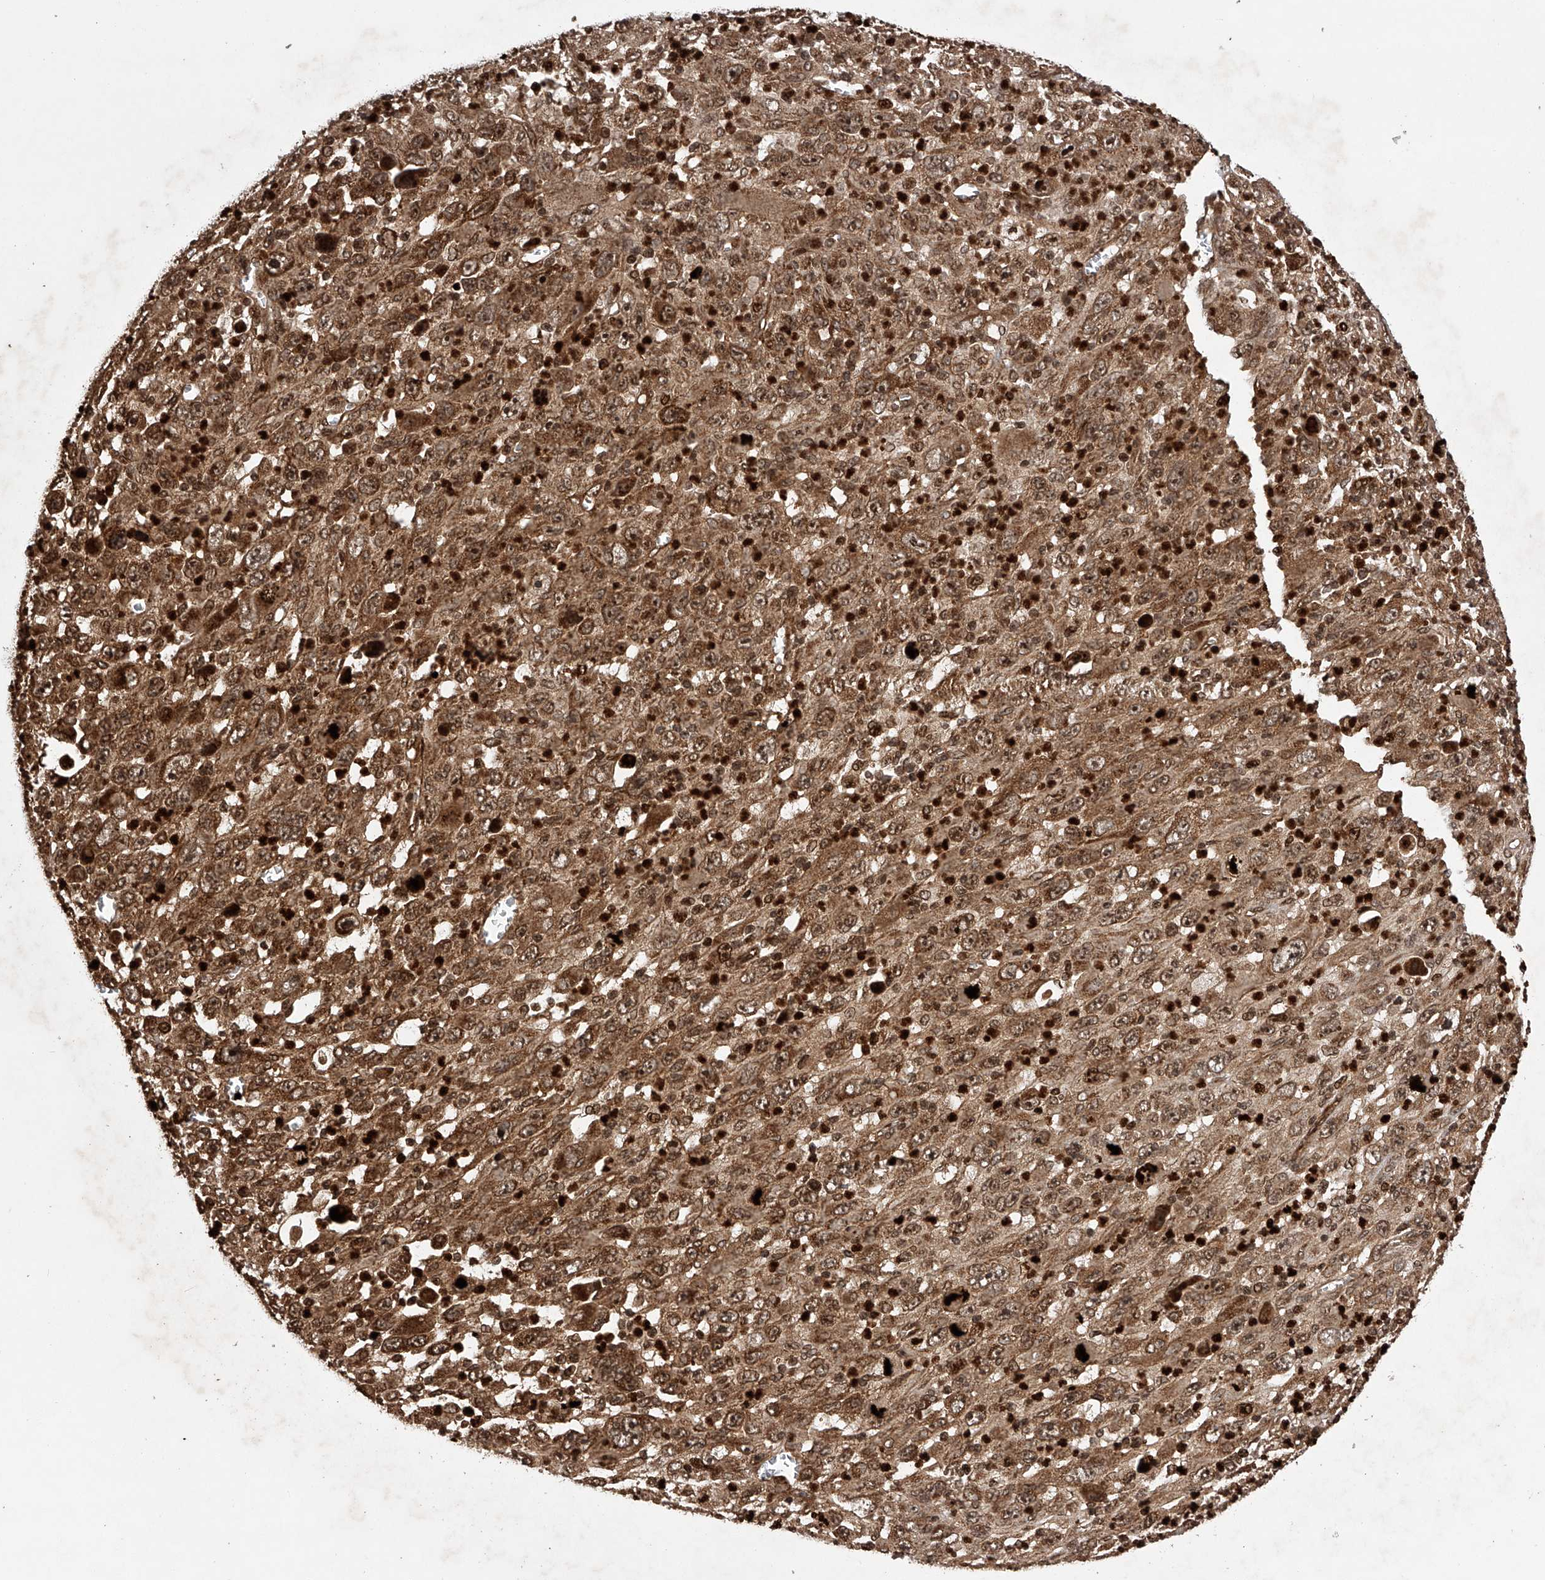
{"staining": {"intensity": "moderate", "quantity": ">75%", "location": "cytoplasmic/membranous,nuclear"}, "tissue": "melanoma", "cell_type": "Tumor cells", "image_type": "cancer", "snomed": [{"axis": "morphology", "description": "Malignant melanoma, Metastatic site"}, {"axis": "topography", "description": "Skin"}], "caption": "About >75% of tumor cells in malignant melanoma (metastatic site) reveal moderate cytoplasmic/membranous and nuclear protein expression as visualized by brown immunohistochemical staining.", "gene": "MAP3K11", "patient": {"sex": "female", "age": 56}}